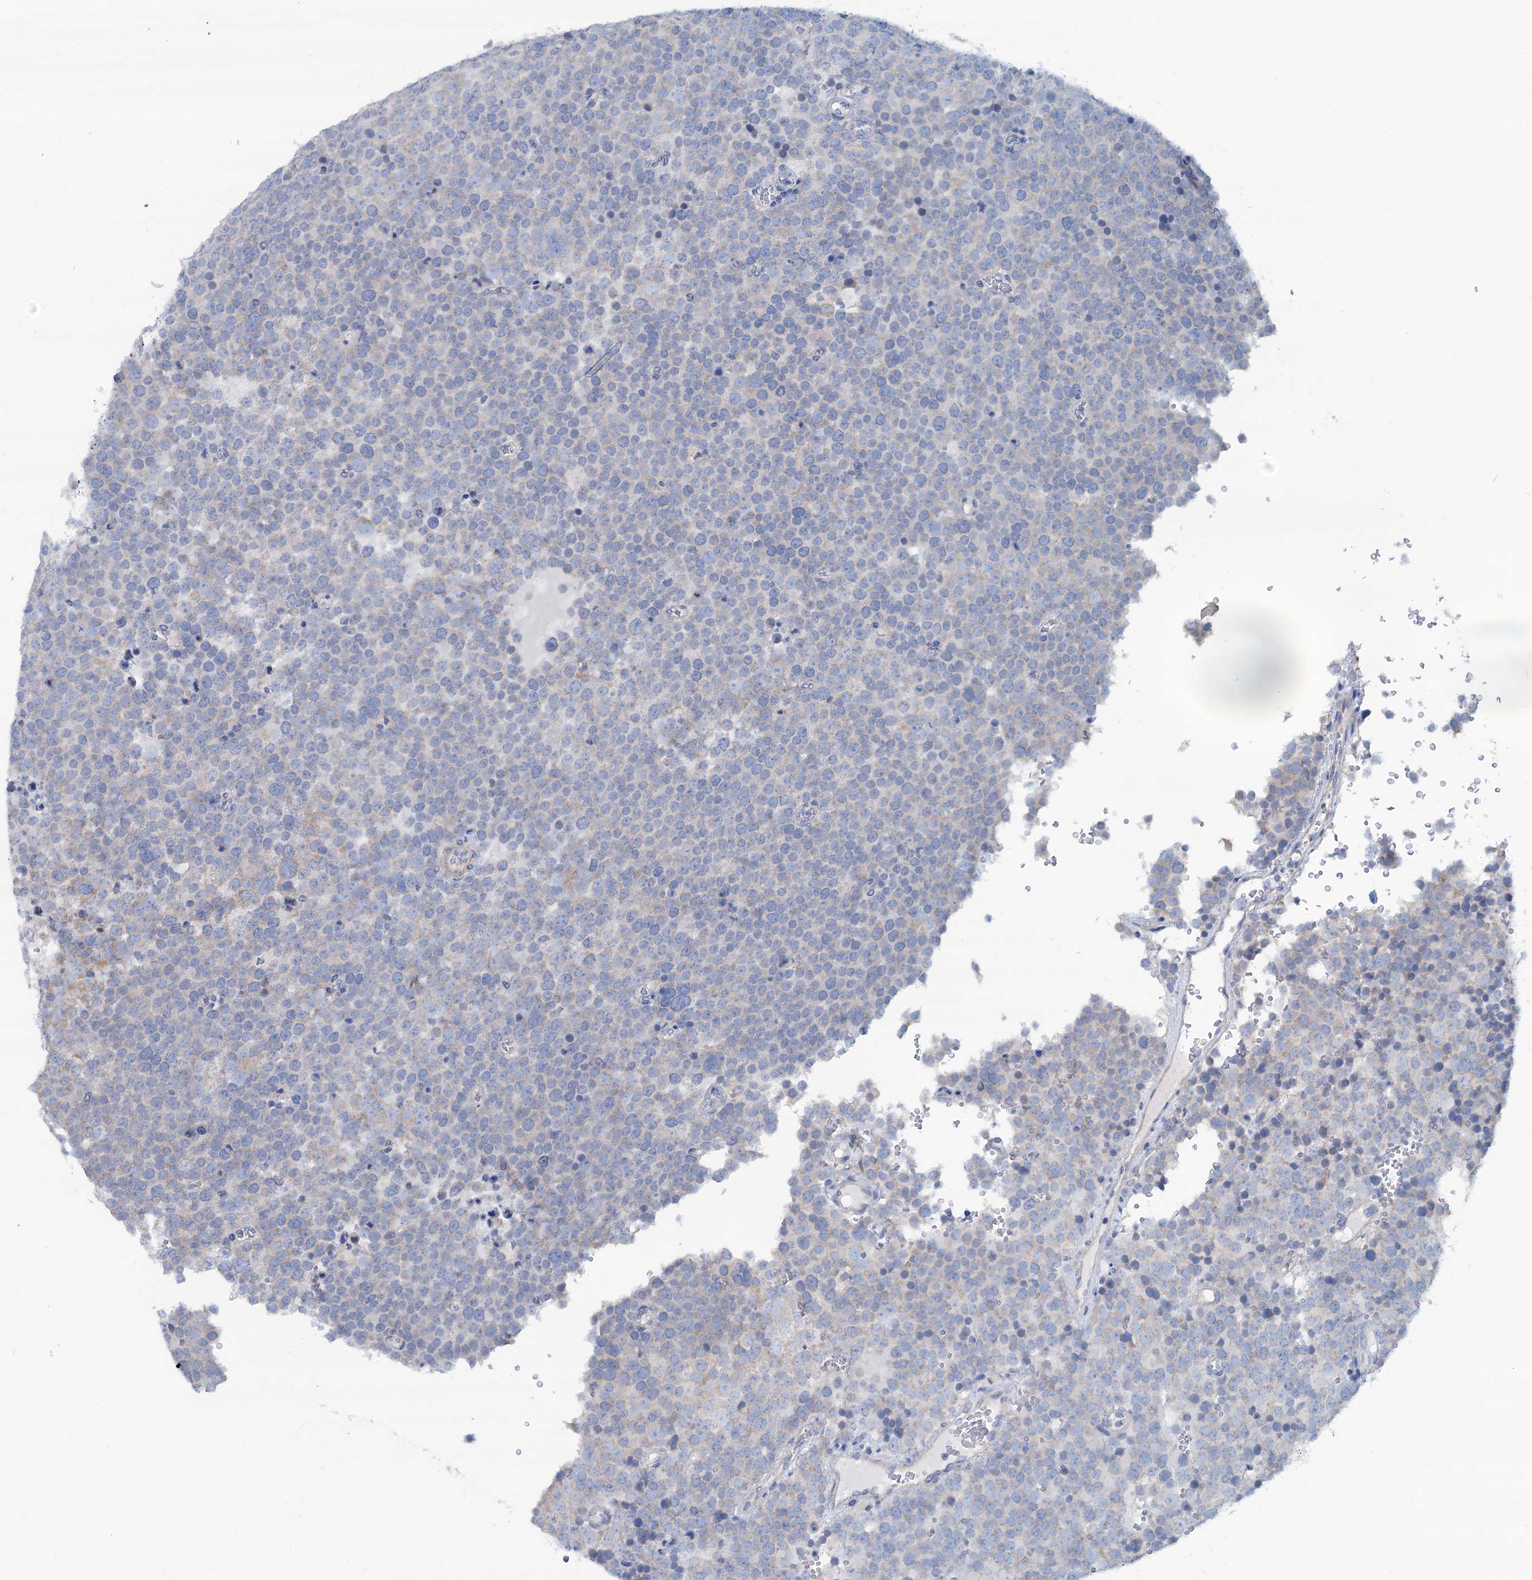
{"staining": {"intensity": "negative", "quantity": "none", "location": "none"}, "tissue": "testis cancer", "cell_type": "Tumor cells", "image_type": "cancer", "snomed": [{"axis": "morphology", "description": "Seminoma, NOS"}, {"axis": "topography", "description": "Testis"}], "caption": "This is an immunohistochemistry (IHC) photomicrograph of testis cancer (seminoma). There is no staining in tumor cells.", "gene": "SLC1A3", "patient": {"sex": "male", "age": 71}}